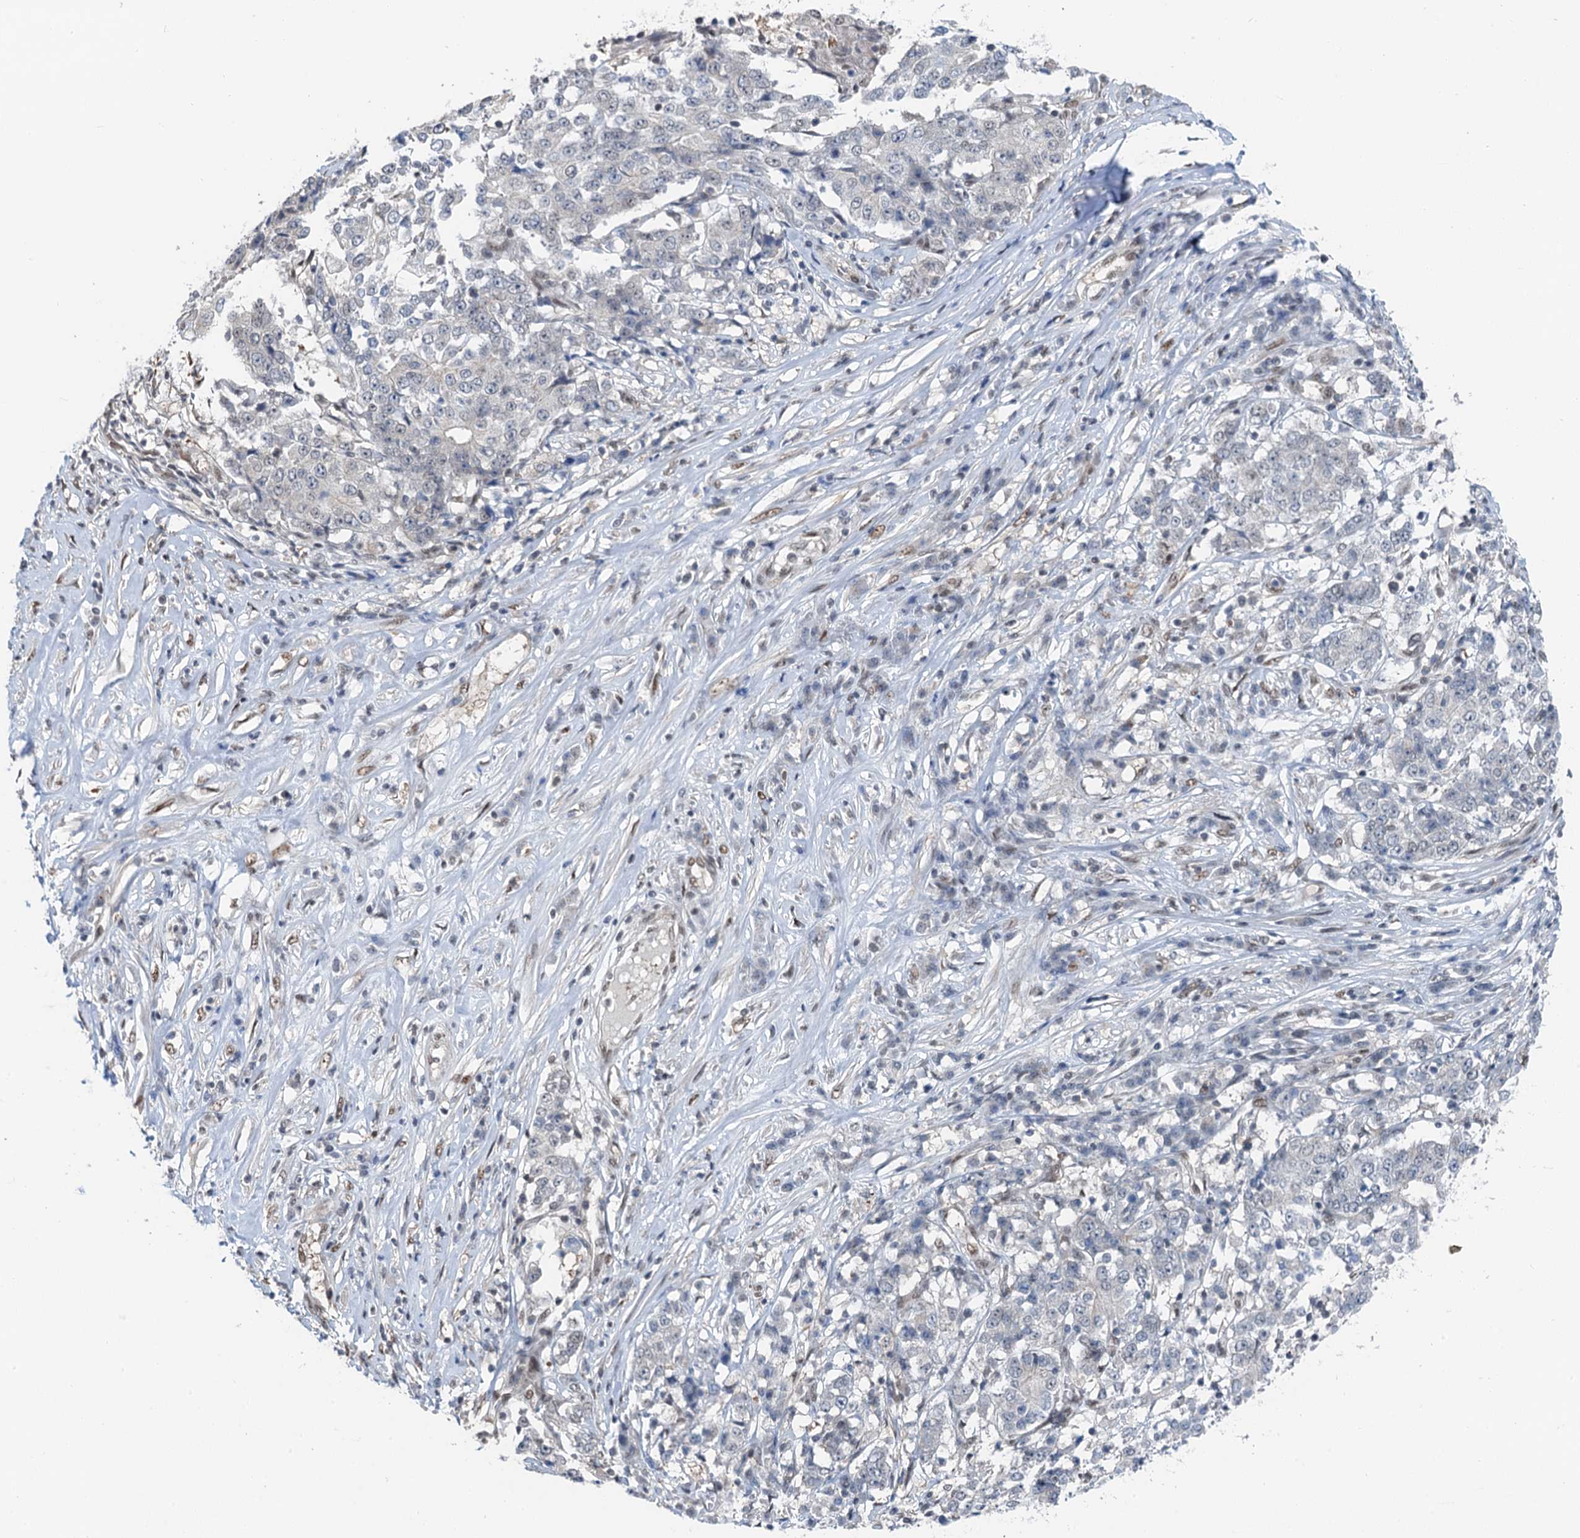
{"staining": {"intensity": "negative", "quantity": "none", "location": "none"}, "tissue": "stomach cancer", "cell_type": "Tumor cells", "image_type": "cancer", "snomed": [{"axis": "morphology", "description": "Adenocarcinoma, NOS"}, {"axis": "topography", "description": "Stomach"}], "caption": "A high-resolution histopathology image shows IHC staining of stomach adenocarcinoma, which shows no significant staining in tumor cells.", "gene": "CFDP1", "patient": {"sex": "male", "age": 59}}